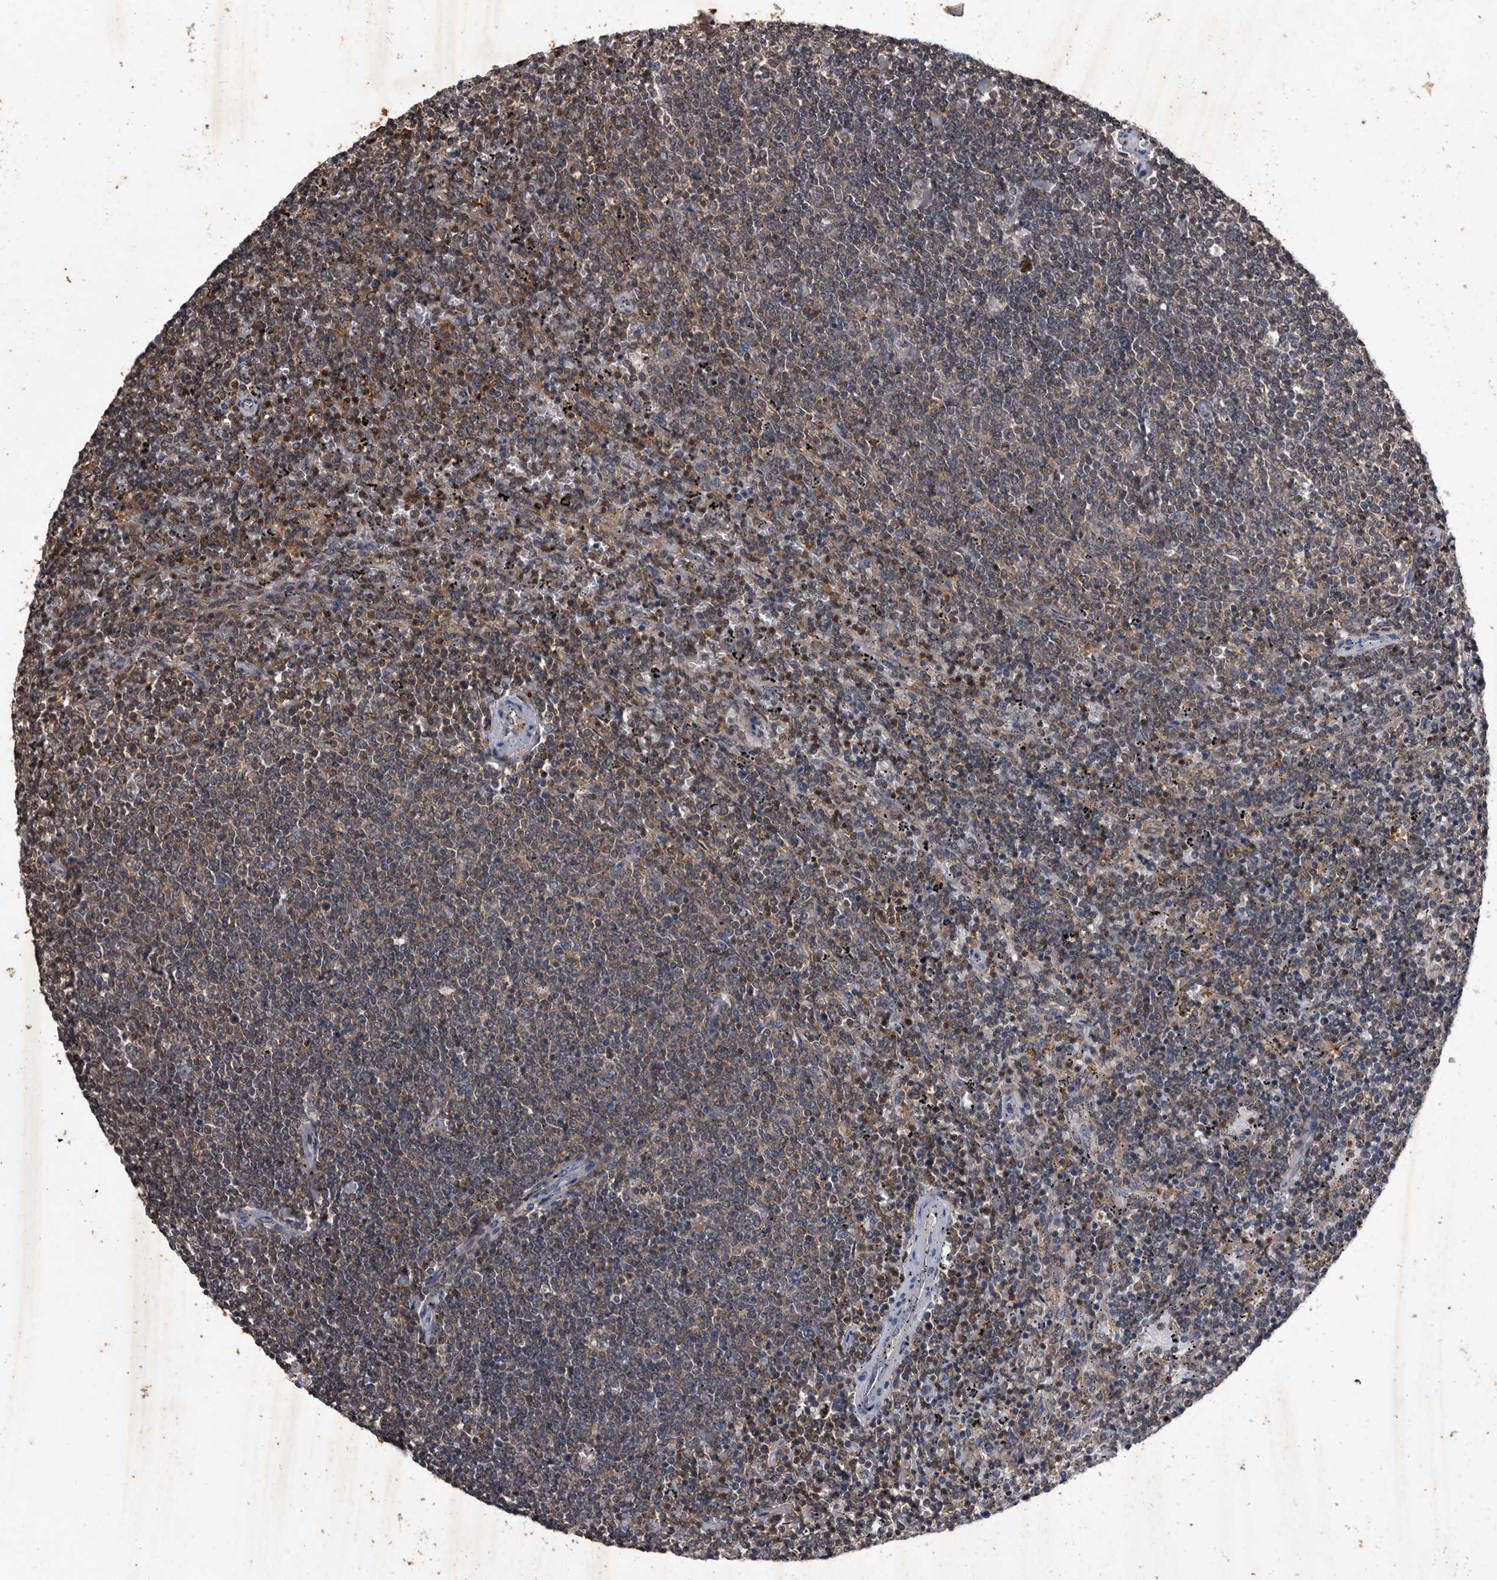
{"staining": {"intensity": "weak", "quantity": ">75%", "location": "cytoplasmic/membranous"}, "tissue": "lymphoma", "cell_type": "Tumor cells", "image_type": "cancer", "snomed": [{"axis": "morphology", "description": "Malignant lymphoma, non-Hodgkin's type, Low grade"}, {"axis": "topography", "description": "Spleen"}], "caption": "Lymphoma stained with DAB immunohistochemistry shows low levels of weak cytoplasmic/membranous expression in approximately >75% of tumor cells. (Stains: DAB in brown, nuclei in blue, Microscopy: brightfield microscopy at high magnification).", "gene": "NRBP1", "patient": {"sex": "female", "age": 50}}